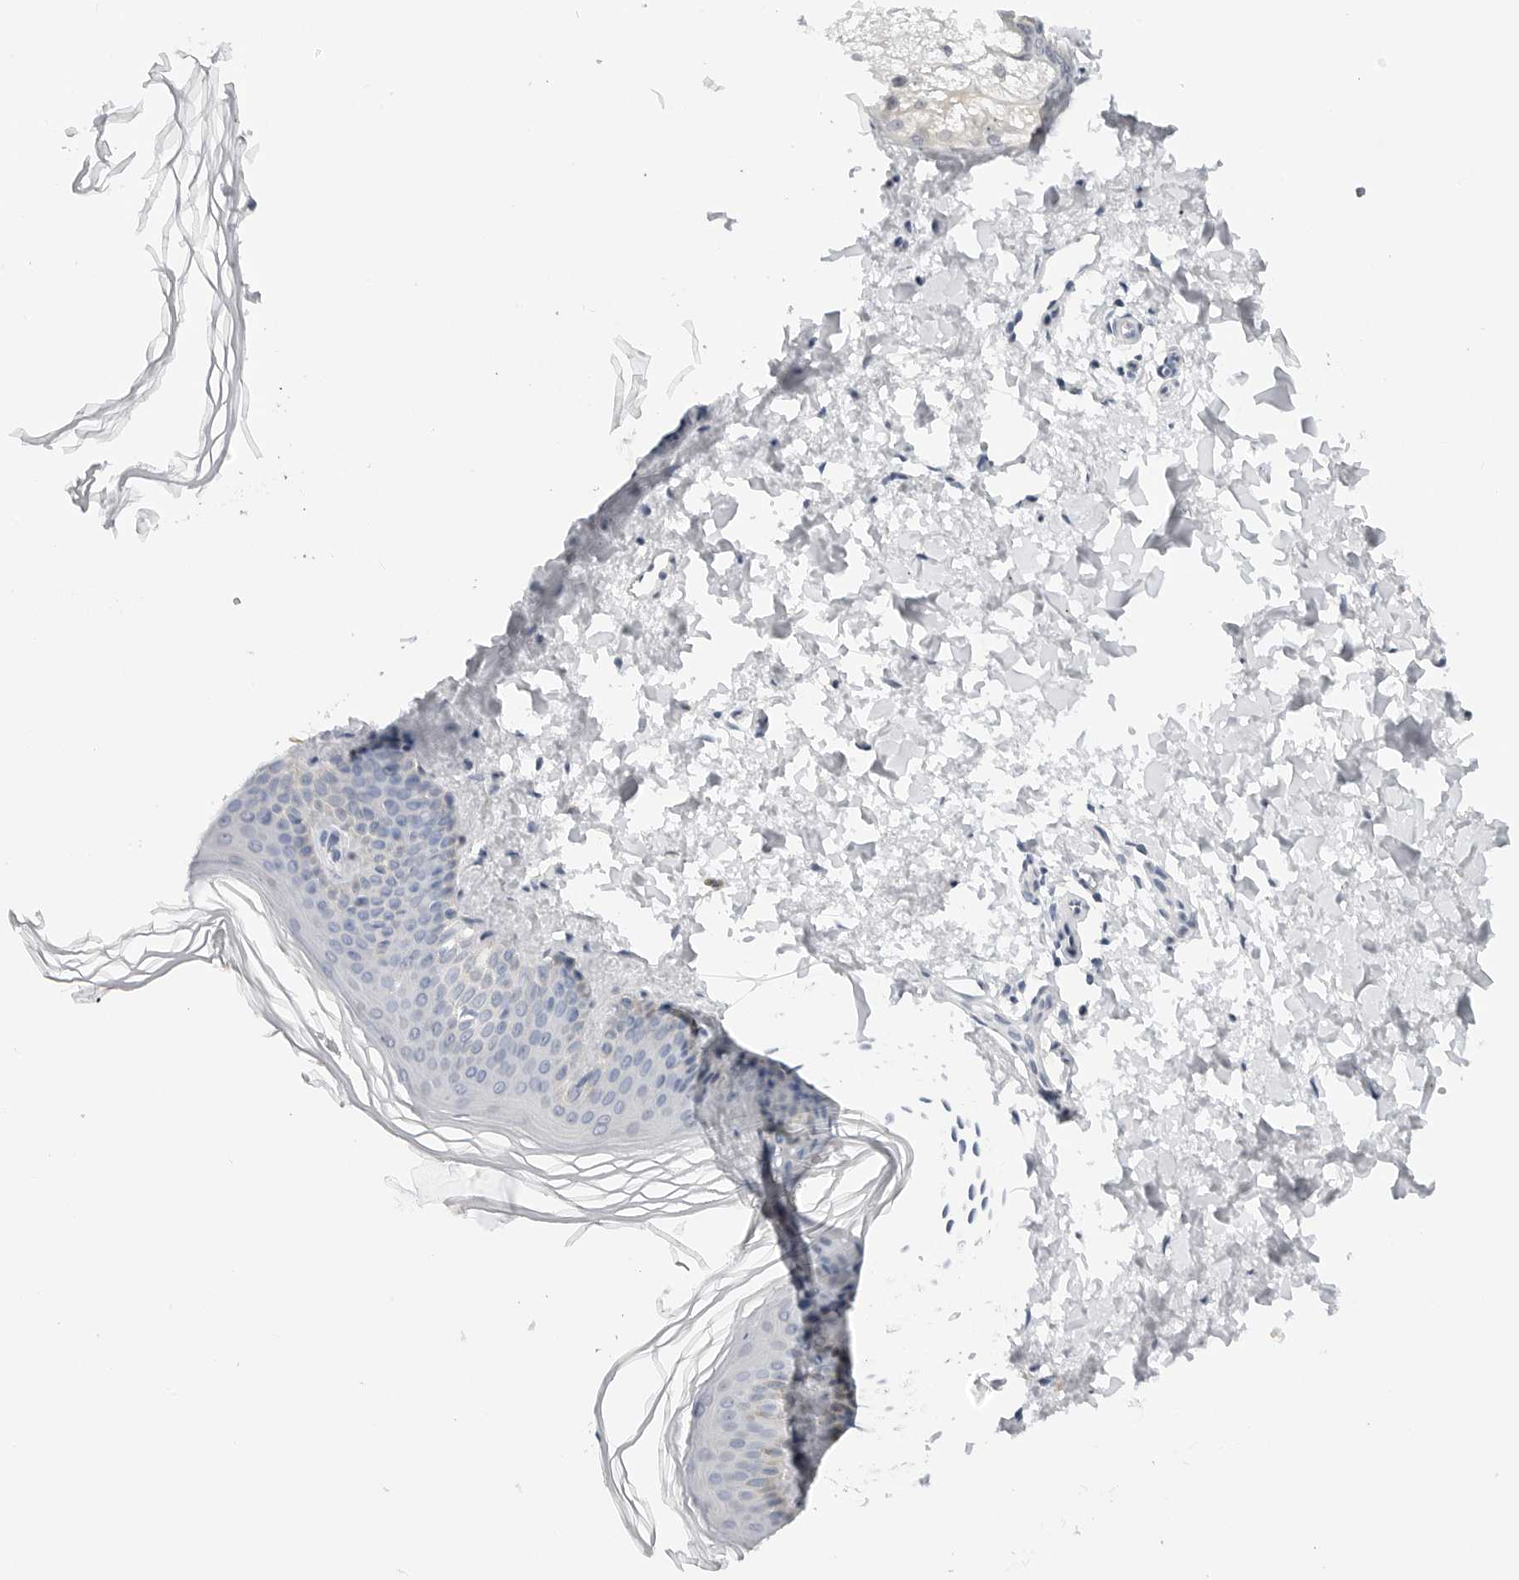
{"staining": {"intensity": "negative", "quantity": "none", "location": "none"}, "tissue": "skin", "cell_type": "Fibroblasts", "image_type": "normal", "snomed": [{"axis": "morphology", "description": "Normal tissue, NOS"}, {"axis": "topography", "description": "Skin"}], "caption": "IHC histopathology image of benign skin: human skin stained with DAB reveals no significant protein staining in fibroblasts.", "gene": "MAP2K5", "patient": {"sex": "female", "age": 27}}